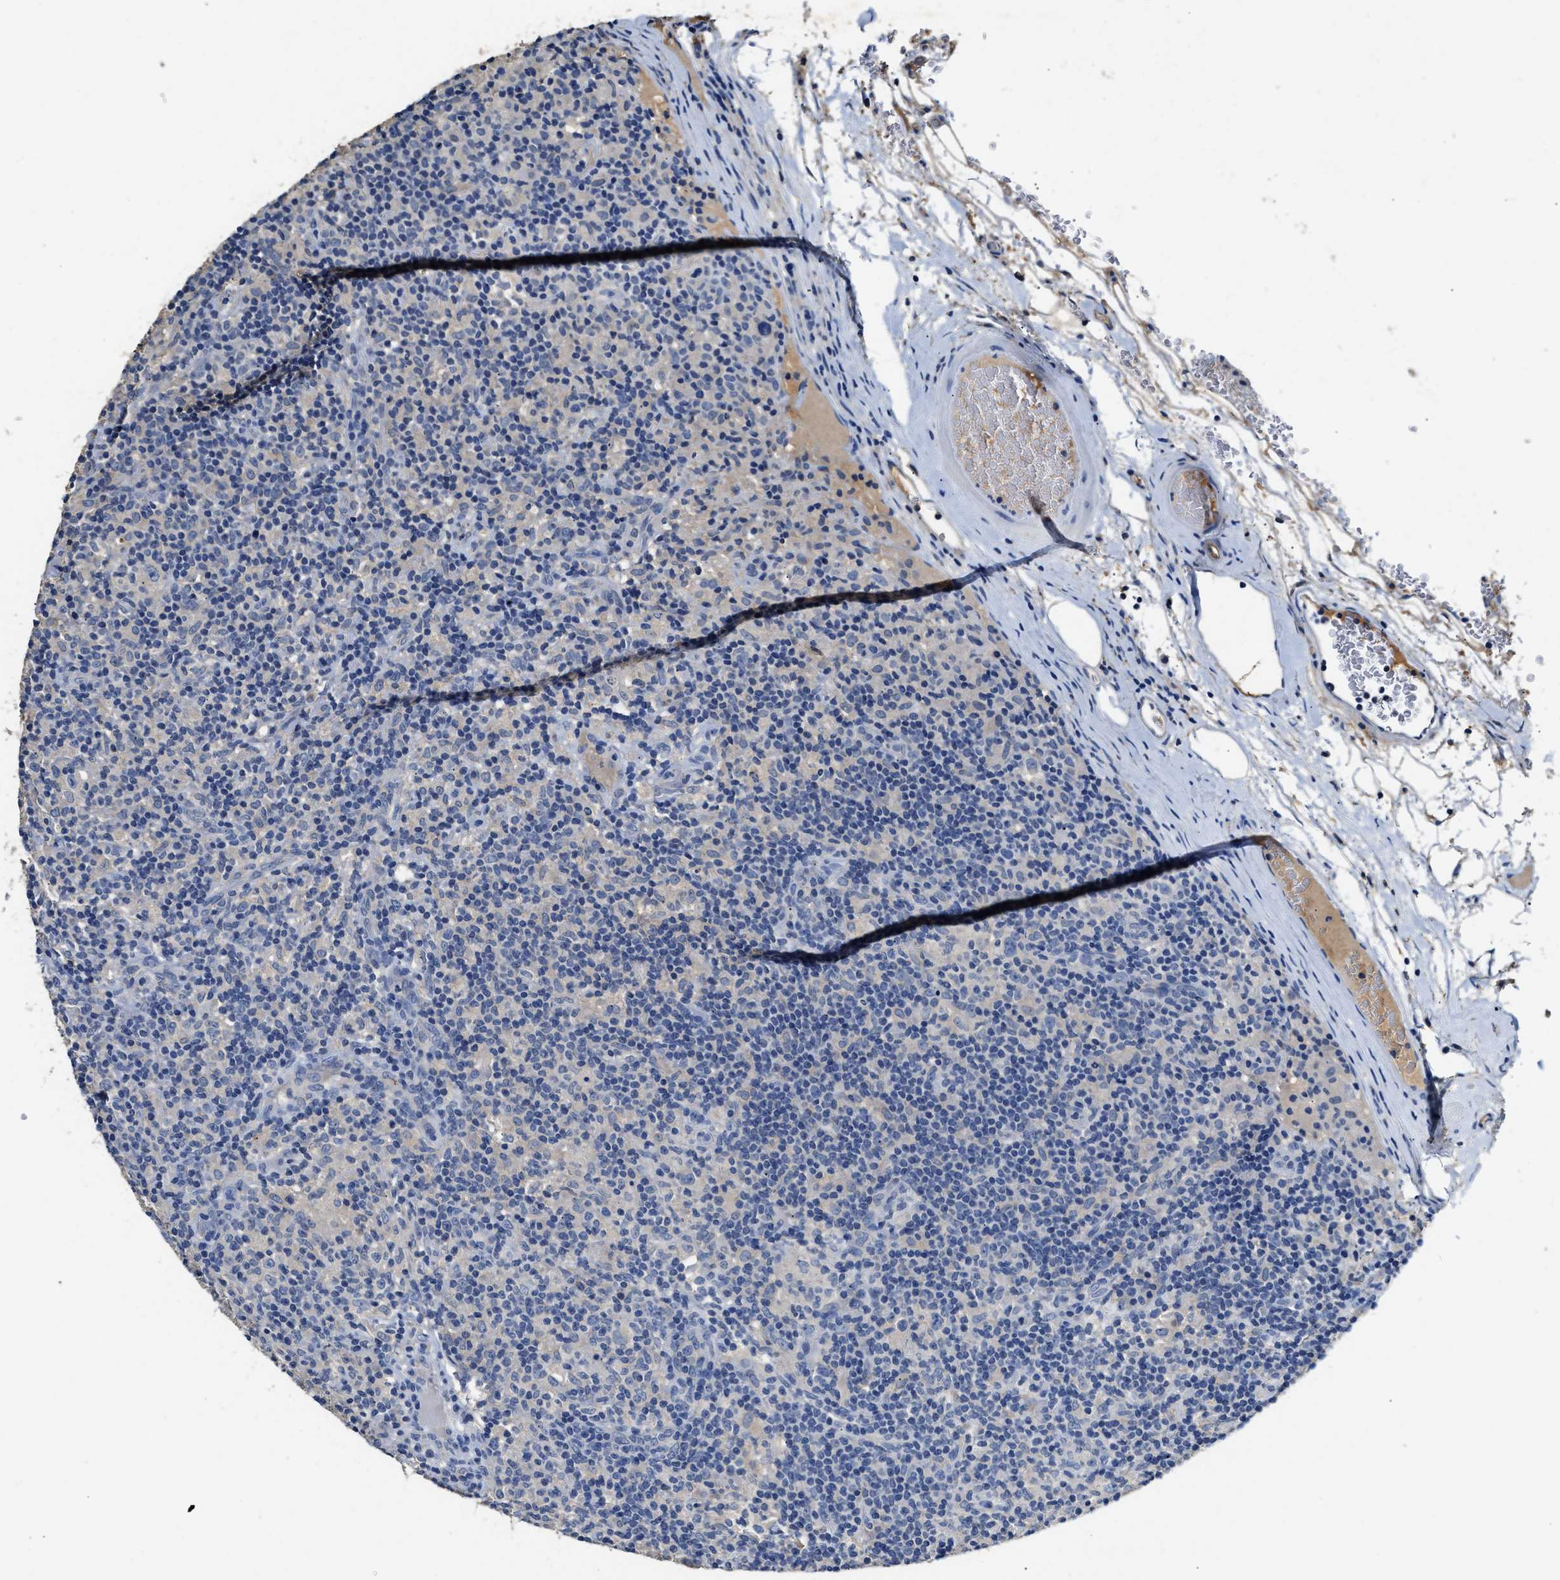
{"staining": {"intensity": "negative", "quantity": "none", "location": "none"}, "tissue": "lymphoma", "cell_type": "Tumor cells", "image_type": "cancer", "snomed": [{"axis": "morphology", "description": "Hodgkin's disease, NOS"}, {"axis": "topography", "description": "Lymph node"}], "caption": "Immunohistochemistry (IHC) histopathology image of human lymphoma stained for a protein (brown), which reveals no expression in tumor cells. The staining was performed using DAB to visualize the protein expression in brown, while the nuclei were stained in blue with hematoxylin (Magnification: 20x).", "gene": "SLCO2B1", "patient": {"sex": "male", "age": 70}}